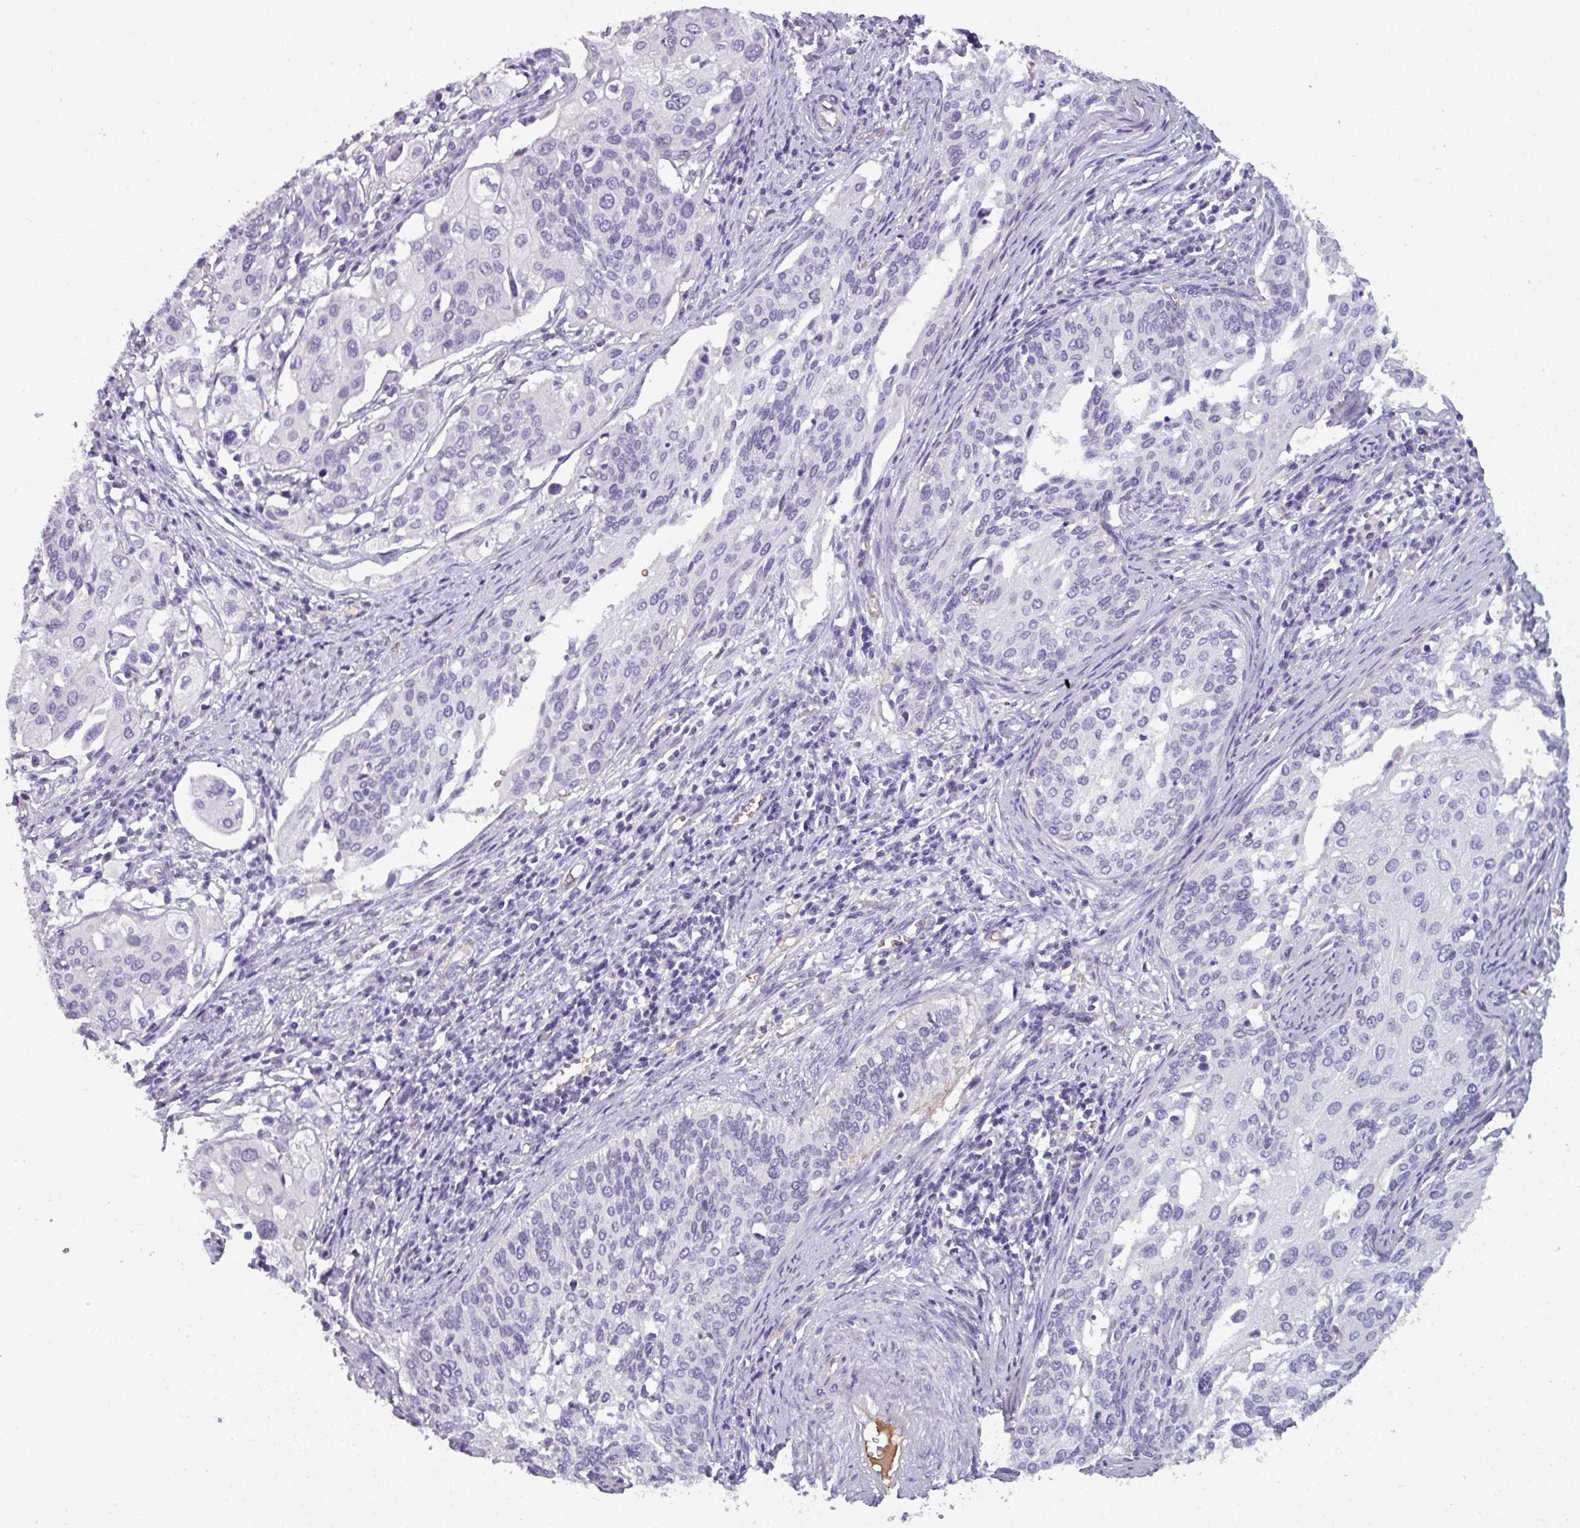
{"staining": {"intensity": "negative", "quantity": "none", "location": "none"}, "tissue": "cervical cancer", "cell_type": "Tumor cells", "image_type": "cancer", "snomed": [{"axis": "morphology", "description": "Squamous cell carcinoma, NOS"}, {"axis": "topography", "description": "Cervix"}], "caption": "Immunohistochemistry (IHC) of human cervical cancer displays no positivity in tumor cells.", "gene": "AREL1", "patient": {"sex": "female", "age": 44}}